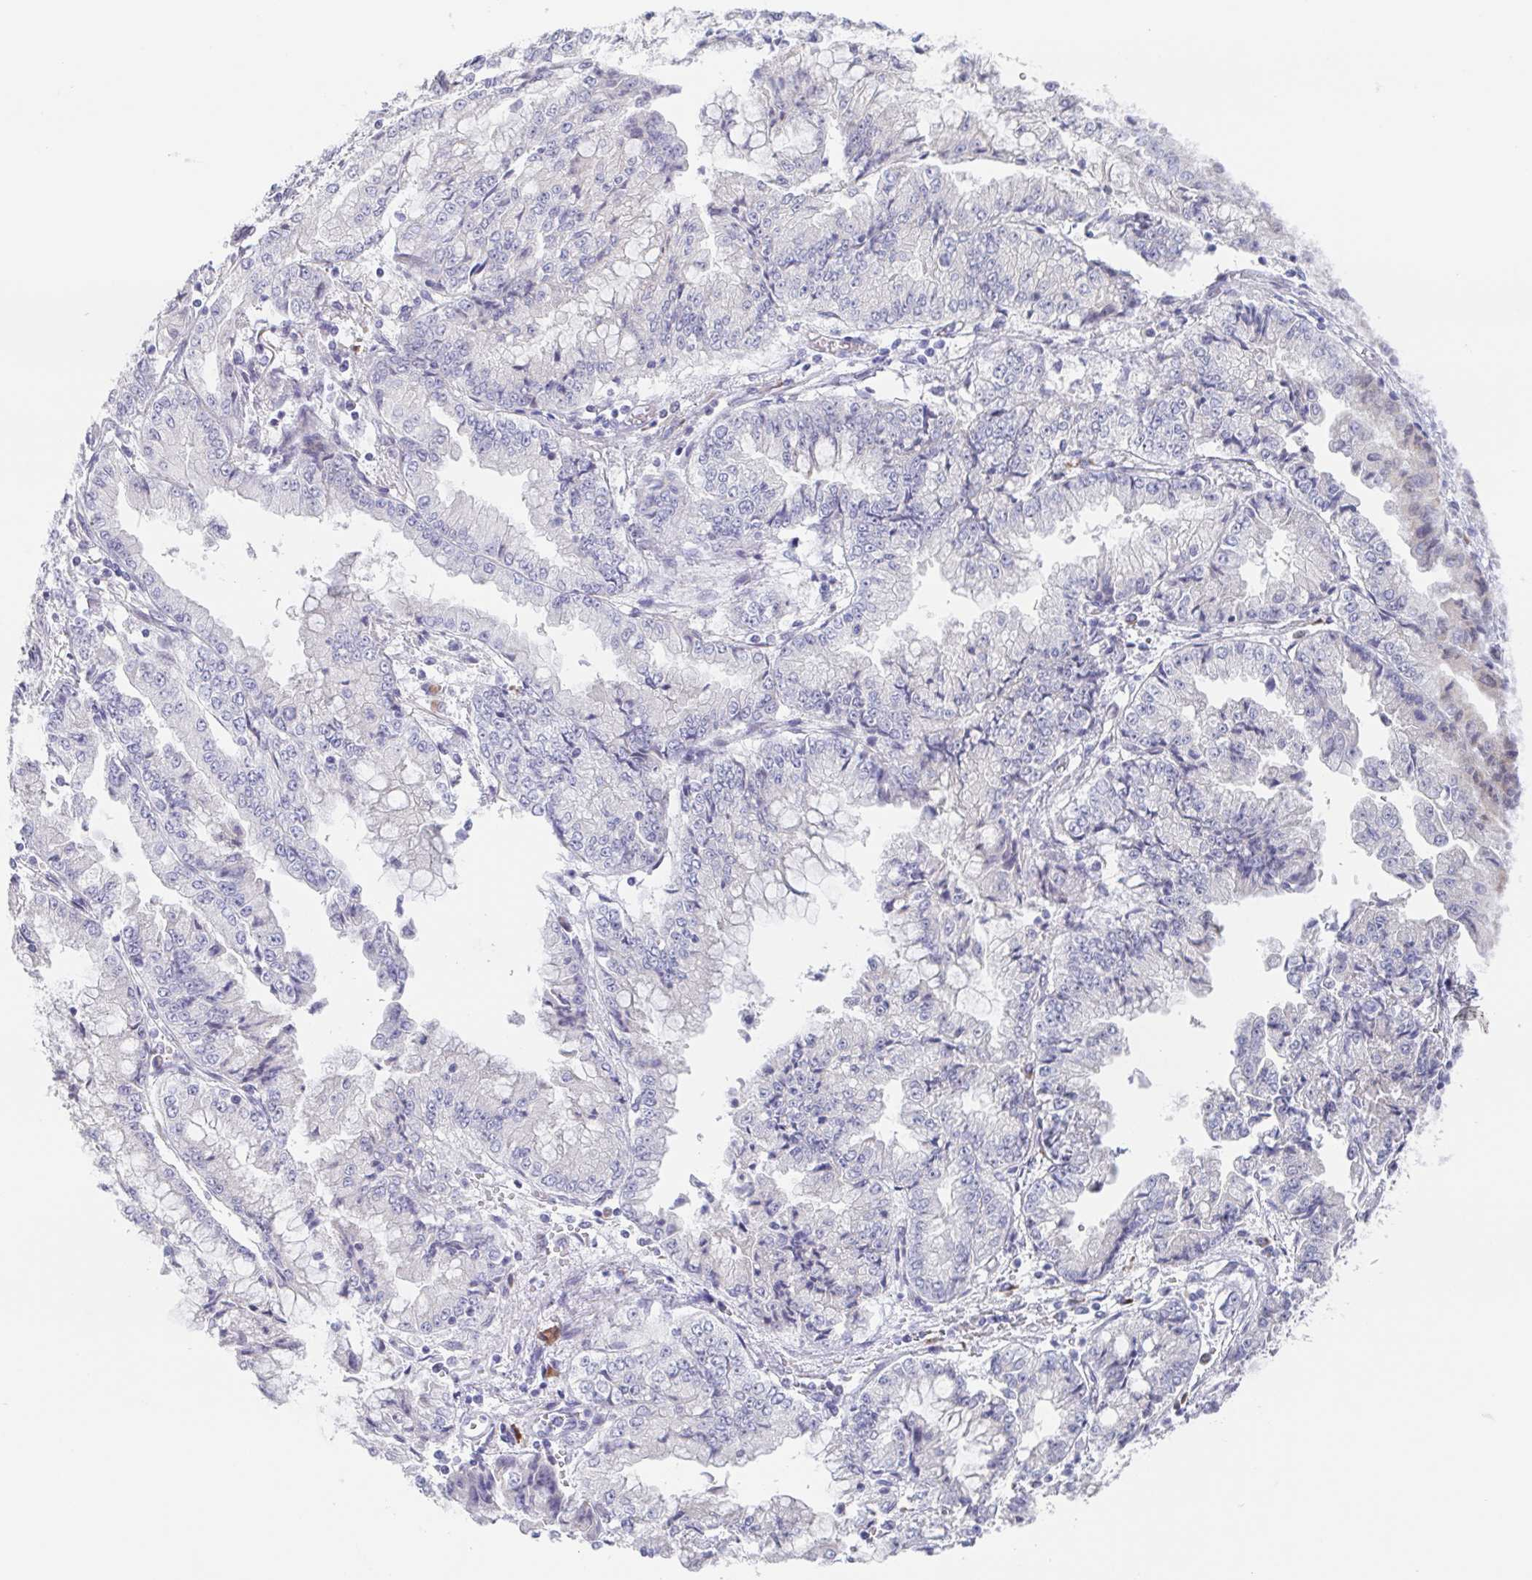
{"staining": {"intensity": "negative", "quantity": "none", "location": "none"}, "tissue": "stomach cancer", "cell_type": "Tumor cells", "image_type": "cancer", "snomed": [{"axis": "morphology", "description": "Adenocarcinoma, NOS"}, {"axis": "topography", "description": "Stomach, upper"}], "caption": "A high-resolution image shows immunohistochemistry (IHC) staining of adenocarcinoma (stomach), which reveals no significant positivity in tumor cells.", "gene": "POU2F3", "patient": {"sex": "female", "age": 74}}